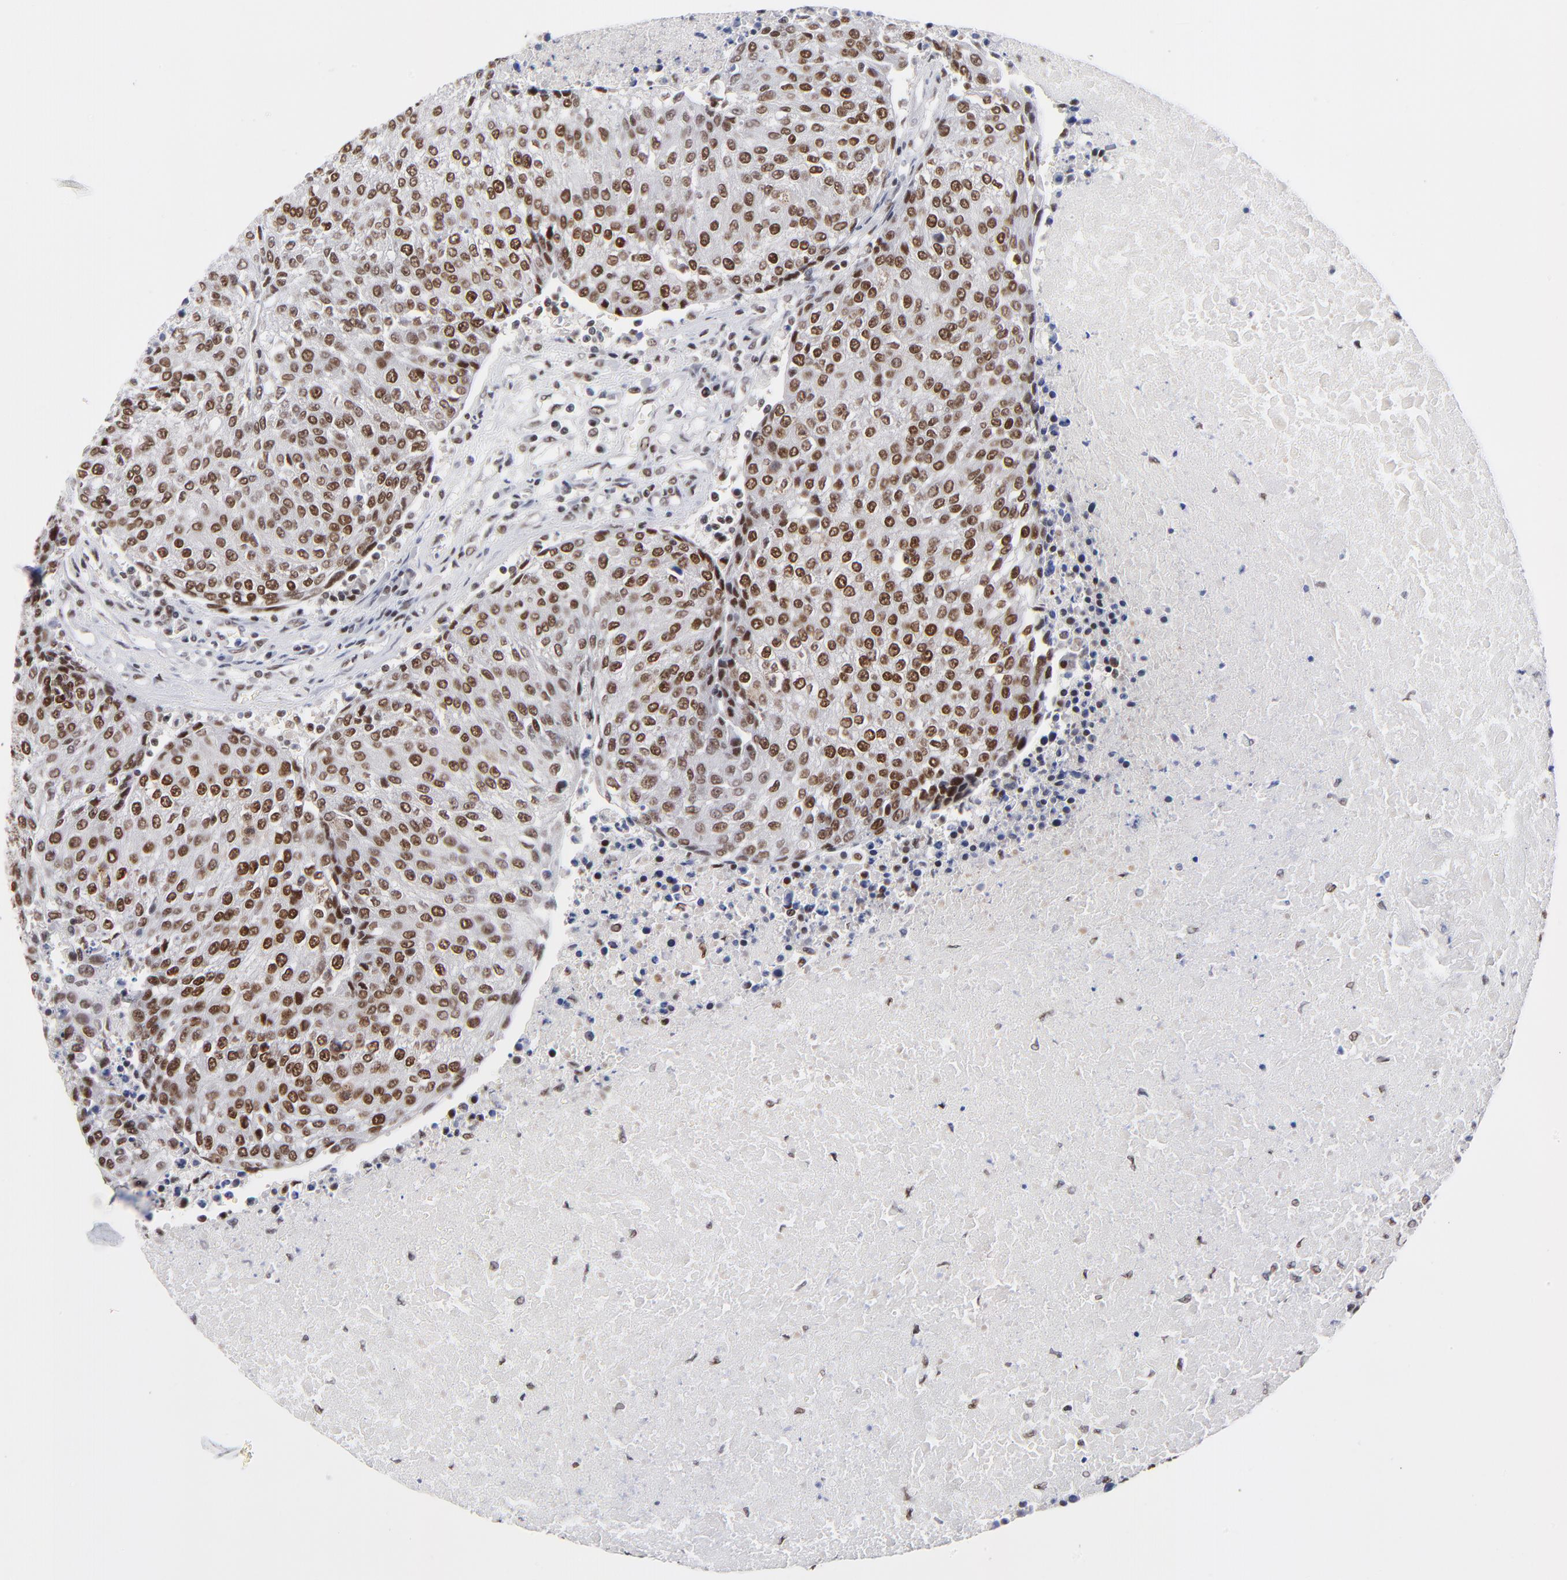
{"staining": {"intensity": "strong", "quantity": ">75%", "location": "nuclear"}, "tissue": "urothelial cancer", "cell_type": "Tumor cells", "image_type": "cancer", "snomed": [{"axis": "morphology", "description": "Urothelial carcinoma, High grade"}, {"axis": "topography", "description": "Urinary bladder"}], "caption": "Human urothelial cancer stained for a protein (brown) reveals strong nuclear positive staining in approximately >75% of tumor cells.", "gene": "ZMYM3", "patient": {"sex": "female", "age": 85}}